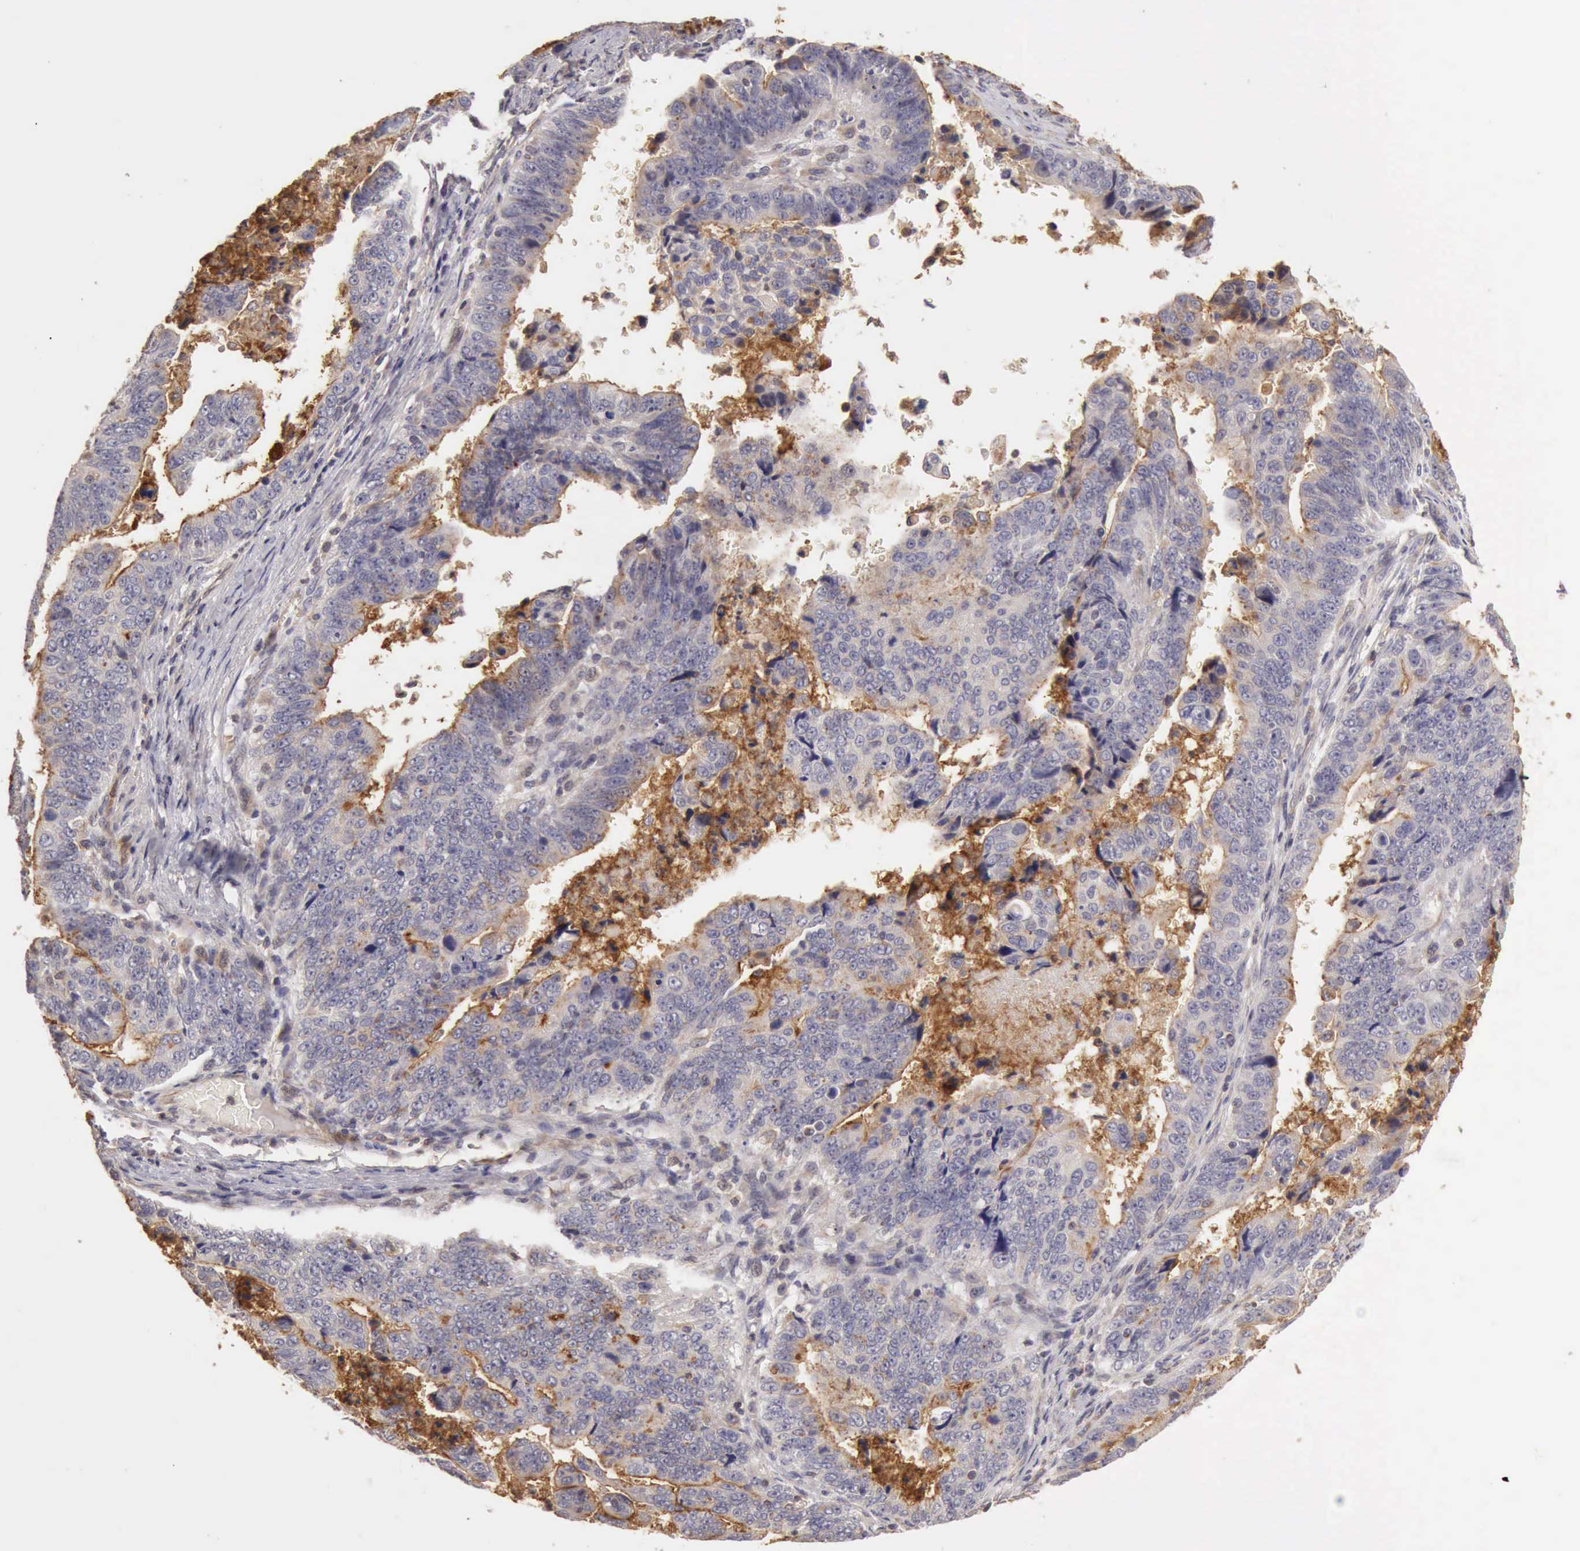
{"staining": {"intensity": "negative", "quantity": "none", "location": "none"}, "tissue": "stomach cancer", "cell_type": "Tumor cells", "image_type": "cancer", "snomed": [{"axis": "morphology", "description": "Adenocarcinoma, NOS"}, {"axis": "topography", "description": "Stomach, upper"}], "caption": "DAB (3,3'-diaminobenzidine) immunohistochemical staining of human stomach cancer shows no significant positivity in tumor cells.", "gene": "BMX", "patient": {"sex": "female", "age": 50}}